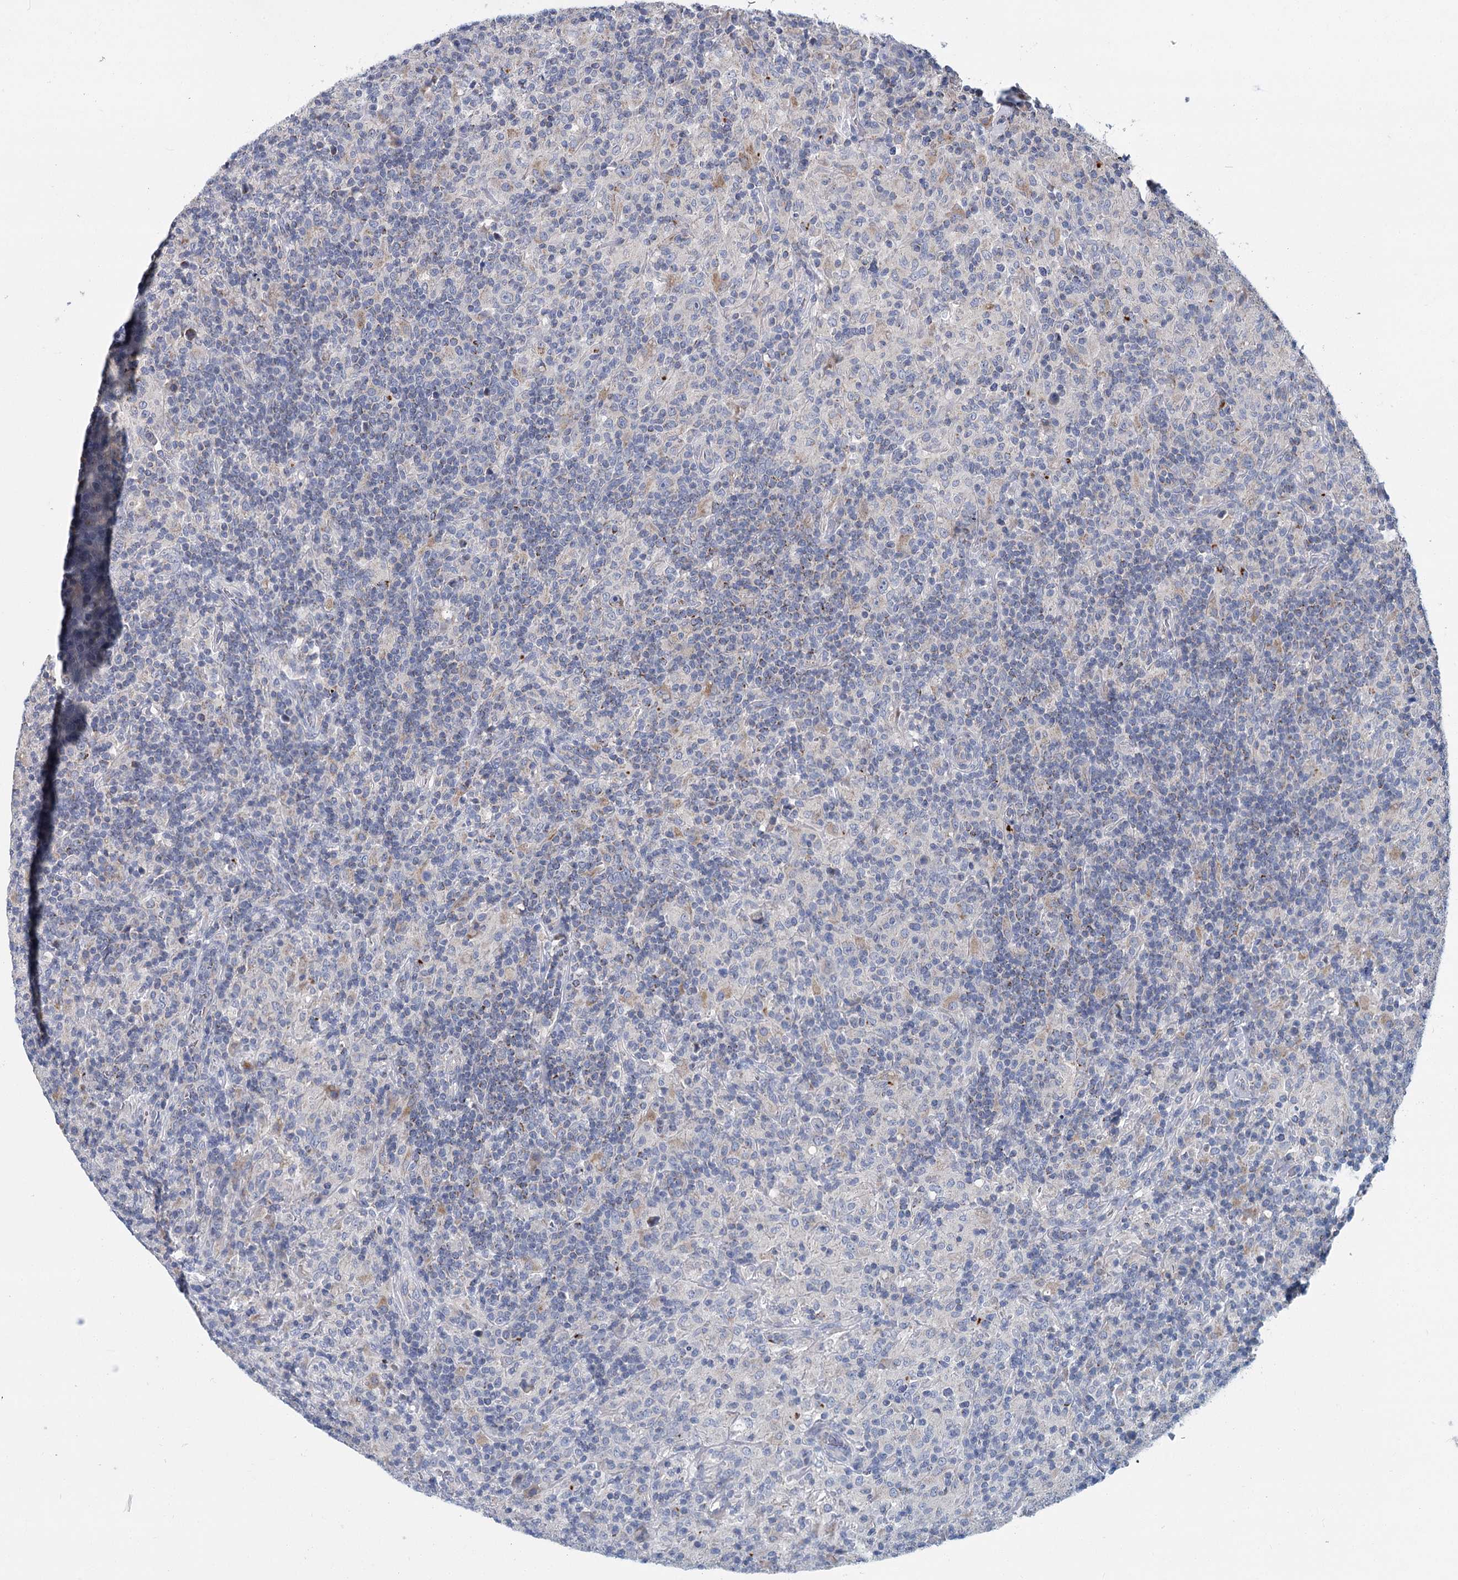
{"staining": {"intensity": "negative", "quantity": "none", "location": "none"}, "tissue": "lymphoma", "cell_type": "Tumor cells", "image_type": "cancer", "snomed": [{"axis": "morphology", "description": "Hodgkin's disease, NOS"}, {"axis": "topography", "description": "Lymph node"}], "caption": "An IHC micrograph of Hodgkin's disease is shown. There is no staining in tumor cells of Hodgkin's disease.", "gene": "ANKRD16", "patient": {"sex": "male", "age": 70}}